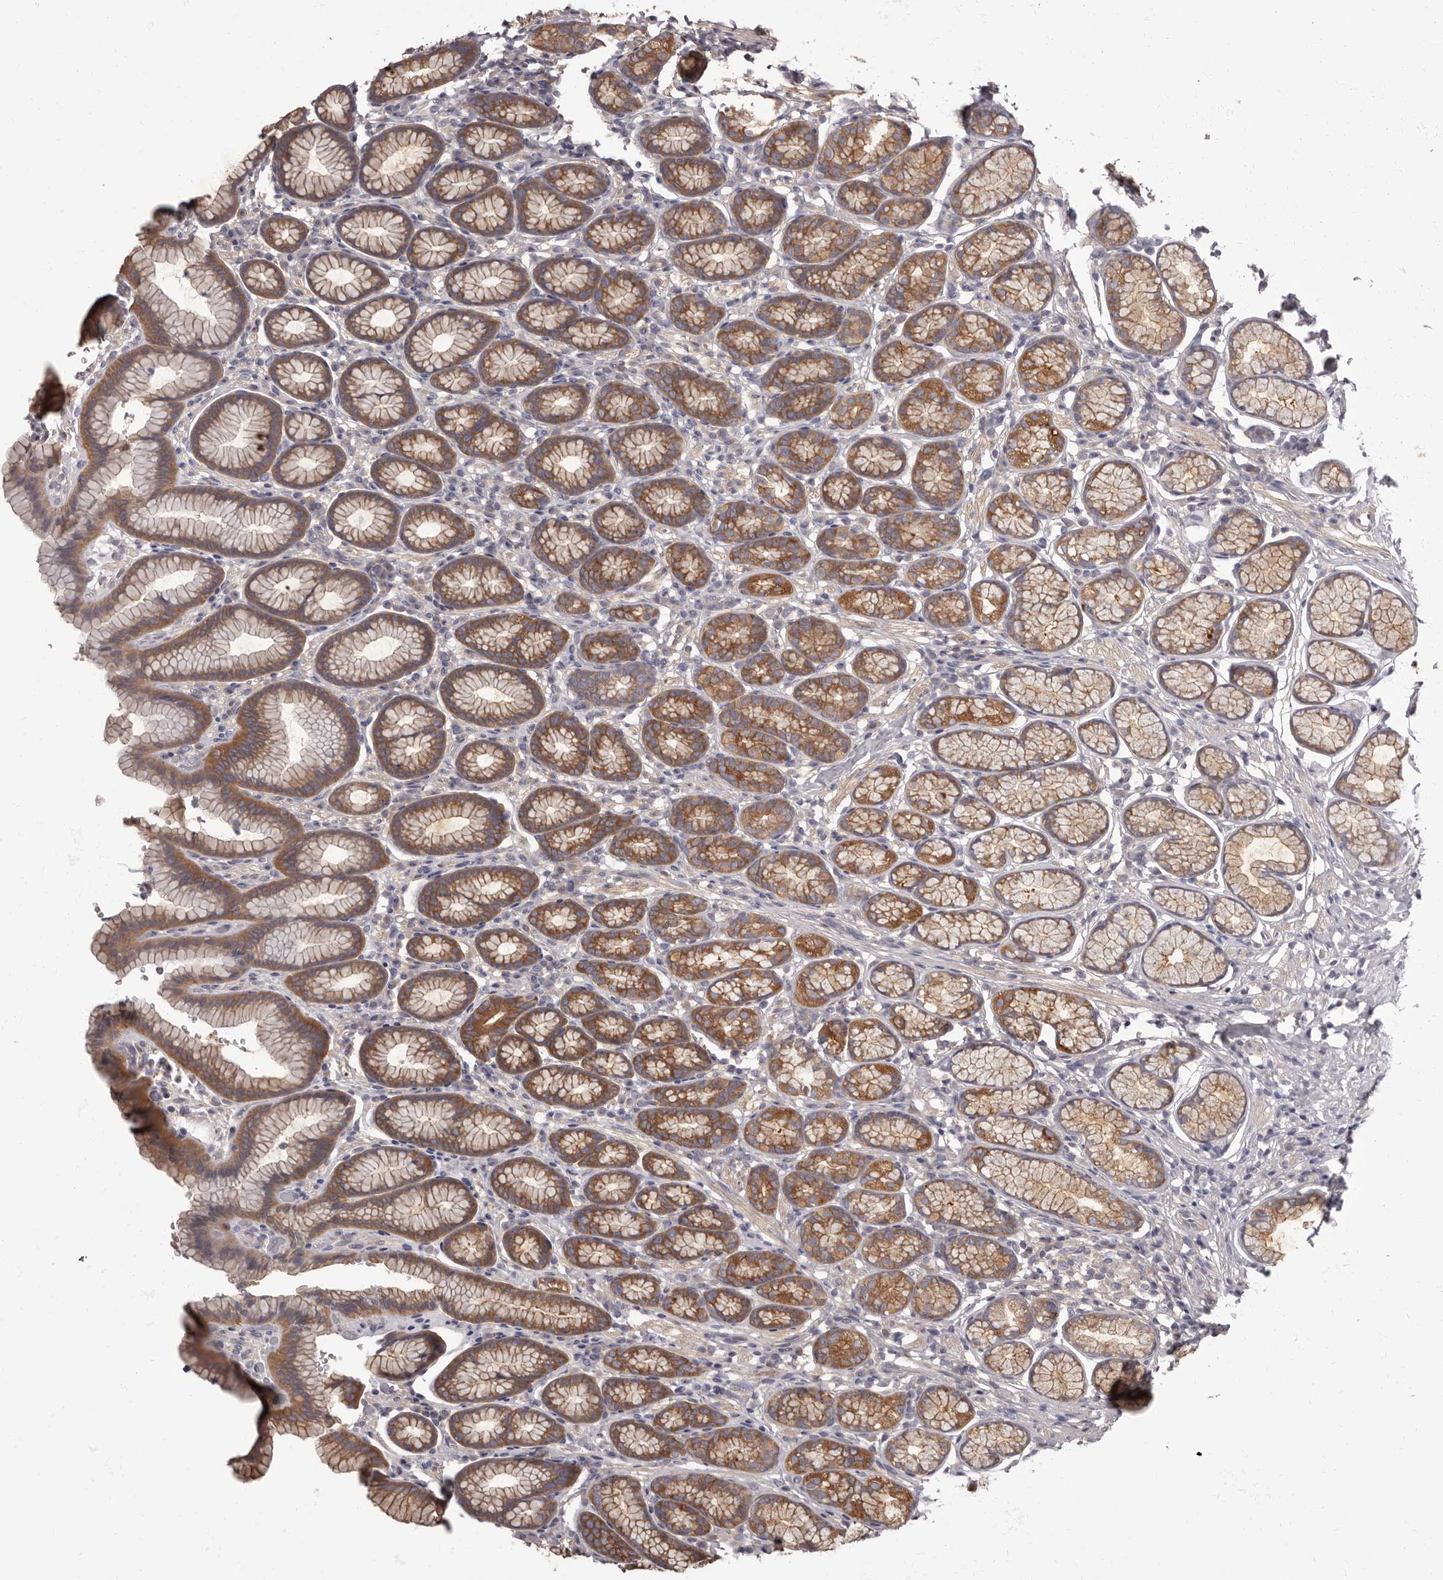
{"staining": {"intensity": "moderate", "quantity": ">75%", "location": "cytoplasmic/membranous"}, "tissue": "stomach", "cell_type": "Glandular cells", "image_type": "normal", "snomed": [{"axis": "morphology", "description": "Normal tissue, NOS"}, {"axis": "topography", "description": "Stomach"}], "caption": "DAB (3,3'-diaminobenzidine) immunohistochemical staining of unremarkable human stomach shows moderate cytoplasmic/membranous protein staining in about >75% of glandular cells. Using DAB (brown) and hematoxylin (blue) stains, captured at high magnification using brightfield microscopy.", "gene": "APEH", "patient": {"sex": "male", "age": 42}}